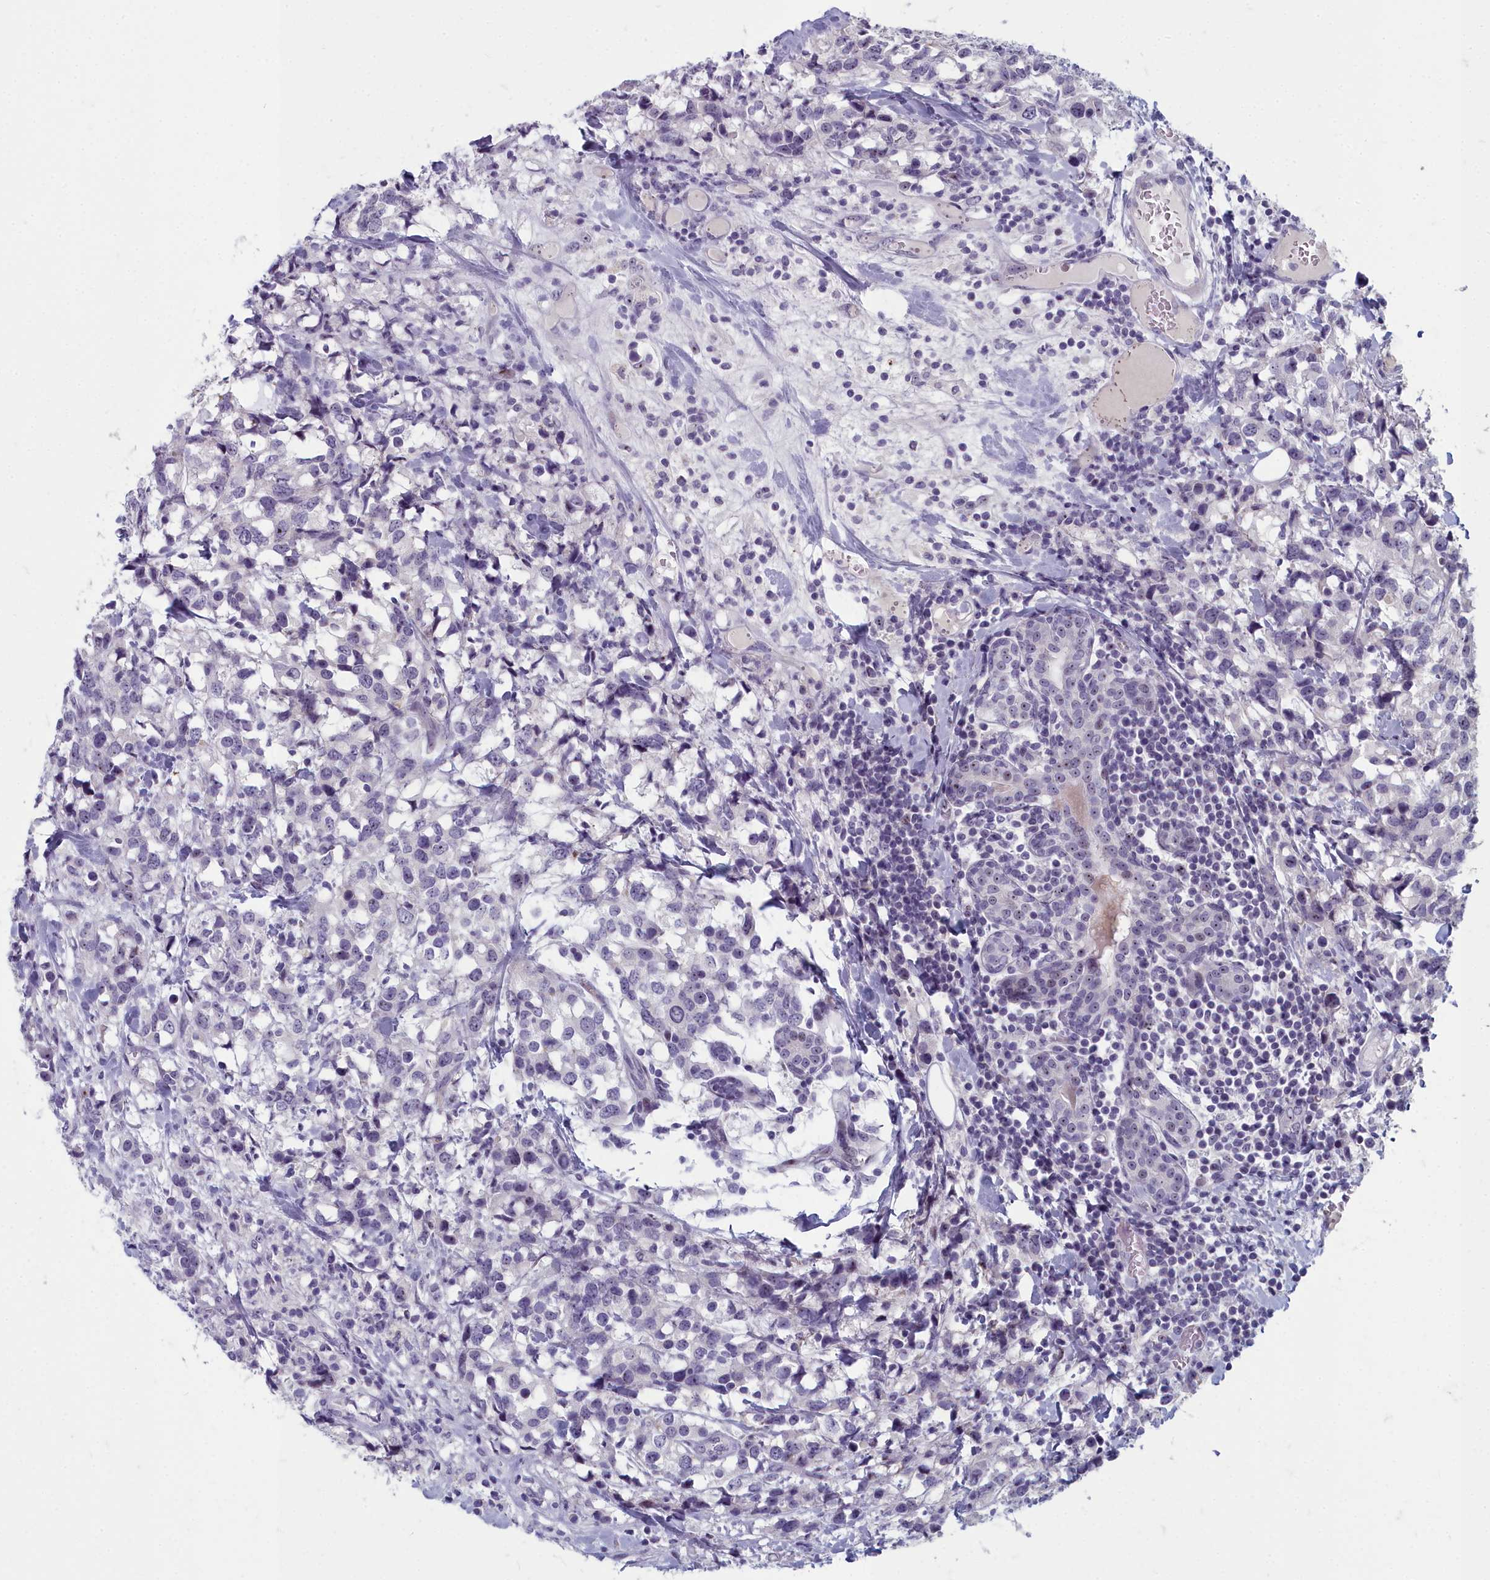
{"staining": {"intensity": "negative", "quantity": "none", "location": "none"}, "tissue": "breast cancer", "cell_type": "Tumor cells", "image_type": "cancer", "snomed": [{"axis": "morphology", "description": "Lobular carcinoma"}, {"axis": "topography", "description": "Breast"}], "caption": "Breast cancer was stained to show a protein in brown. There is no significant staining in tumor cells.", "gene": "INSYN2A", "patient": {"sex": "female", "age": 59}}